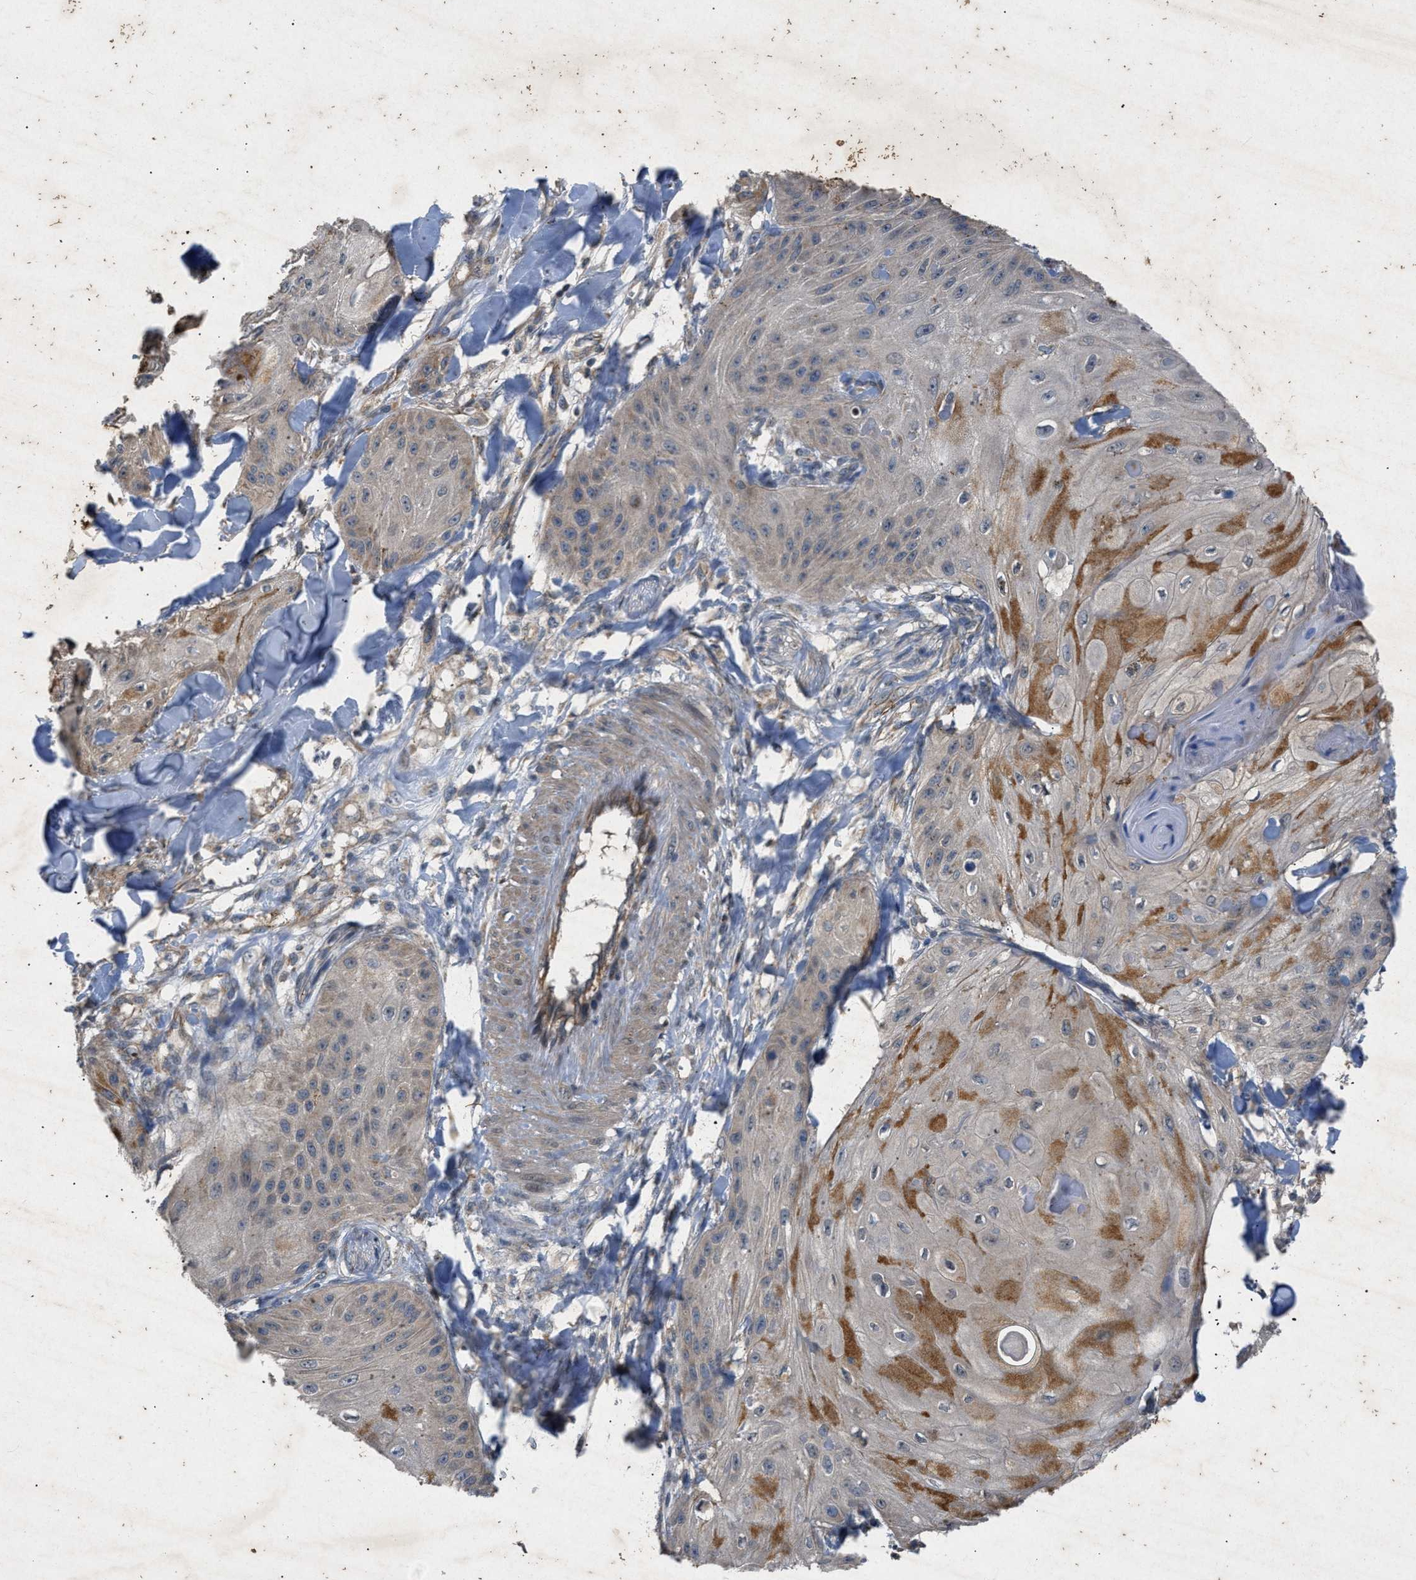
{"staining": {"intensity": "negative", "quantity": "none", "location": "none"}, "tissue": "skin cancer", "cell_type": "Tumor cells", "image_type": "cancer", "snomed": [{"axis": "morphology", "description": "Squamous cell carcinoma, NOS"}, {"axis": "topography", "description": "Skin"}], "caption": "This is an immunohistochemistry (IHC) micrograph of human skin squamous cell carcinoma. There is no staining in tumor cells.", "gene": "PRKG2", "patient": {"sex": "male", "age": 74}}